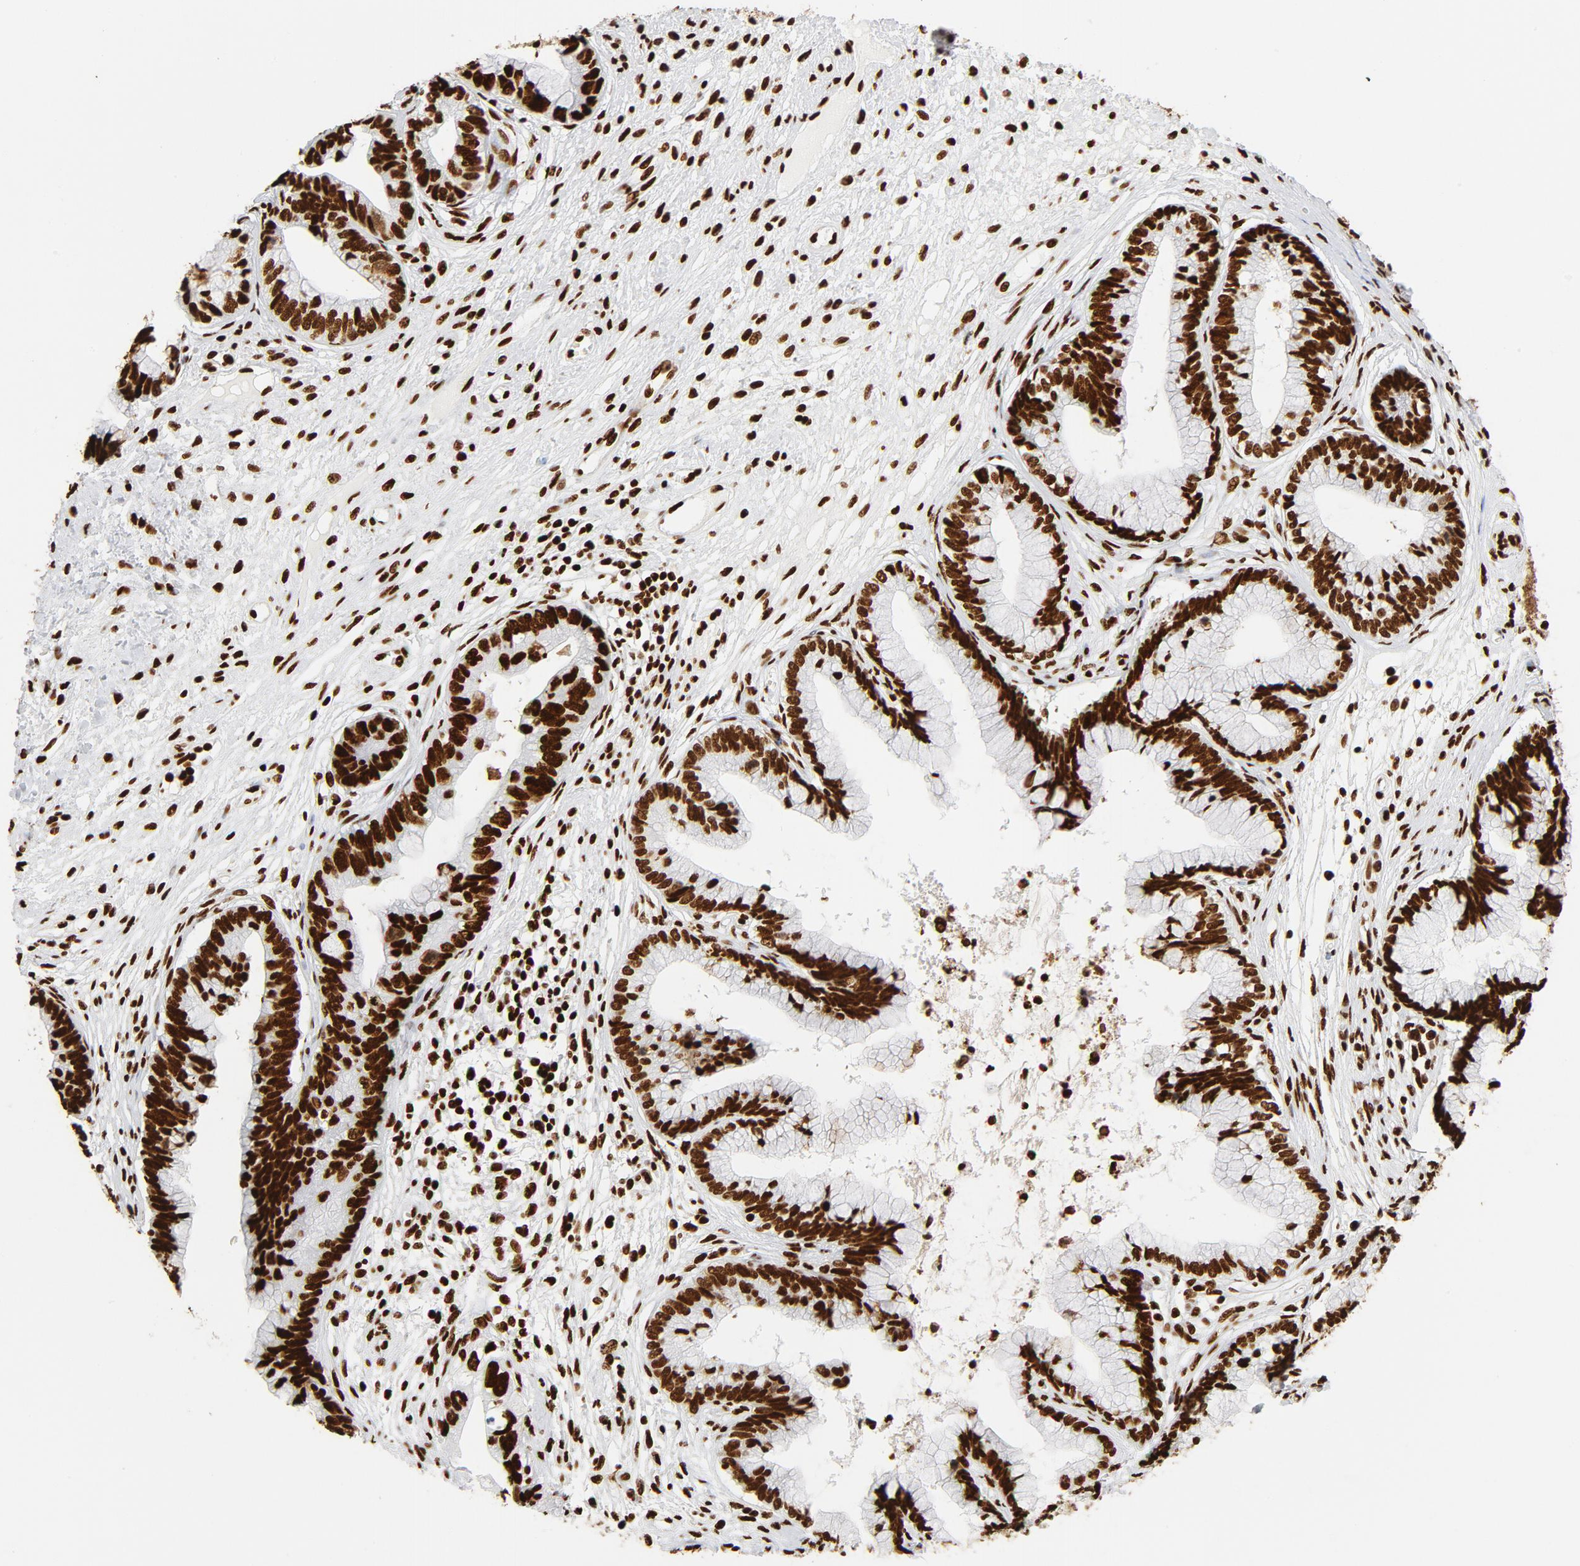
{"staining": {"intensity": "strong", "quantity": ">75%", "location": "nuclear"}, "tissue": "cervical cancer", "cell_type": "Tumor cells", "image_type": "cancer", "snomed": [{"axis": "morphology", "description": "Adenocarcinoma, NOS"}, {"axis": "topography", "description": "Cervix"}], "caption": "Cervical cancer (adenocarcinoma) stained for a protein (brown) exhibits strong nuclear positive staining in approximately >75% of tumor cells.", "gene": "XRCC6", "patient": {"sex": "female", "age": 44}}